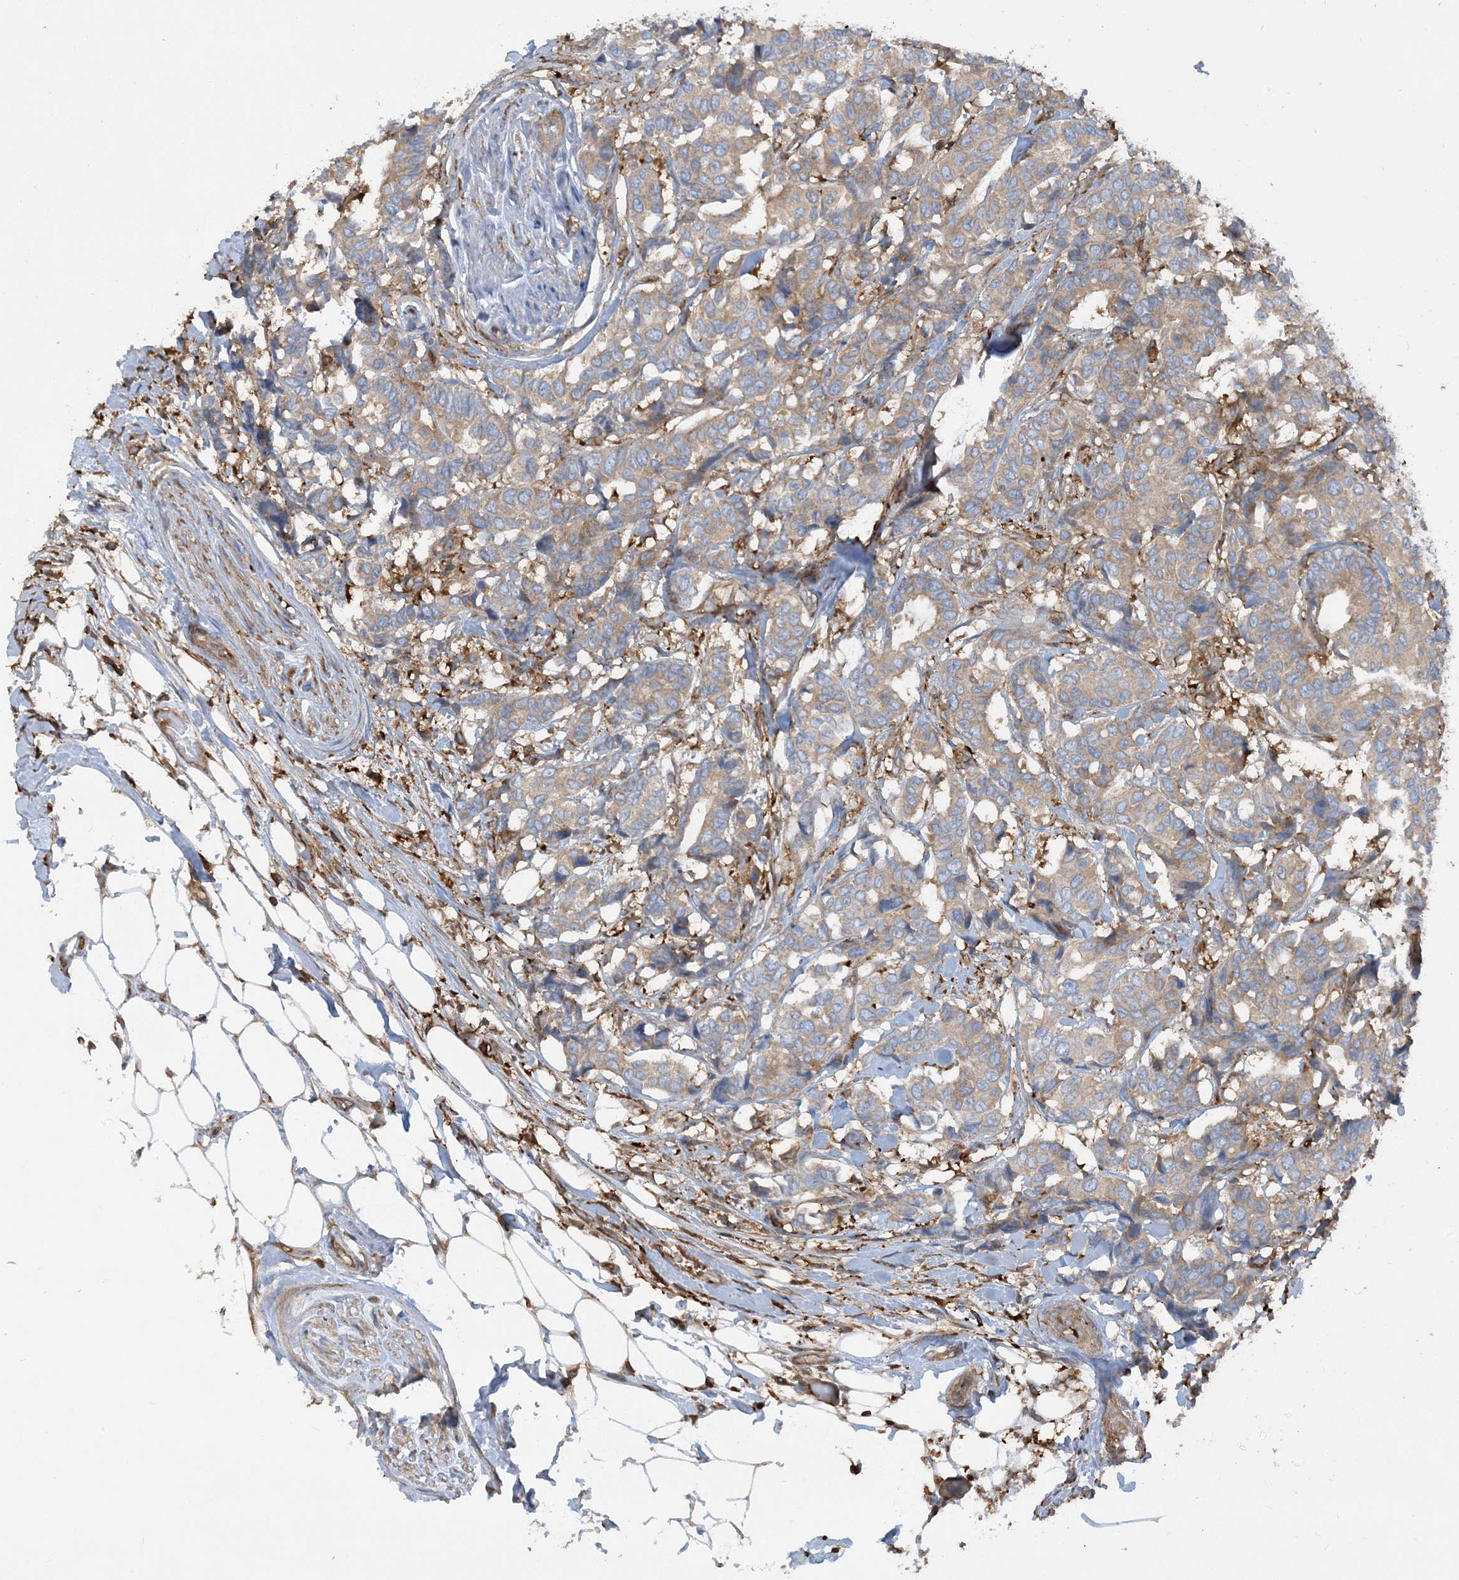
{"staining": {"intensity": "weak", "quantity": ">75%", "location": "cytoplasmic/membranous"}, "tissue": "breast cancer", "cell_type": "Tumor cells", "image_type": "cancer", "snomed": [{"axis": "morphology", "description": "Duct carcinoma"}, {"axis": "topography", "description": "Breast"}], "caption": "The immunohistochemical stain labels weak cytoplasmic/membranous expression in tumor cells of breast cancer (invasive ductal carcinoma) tissue.", "gene": "SFMBT2", "patient": {"sex": "female", "age": 87}}